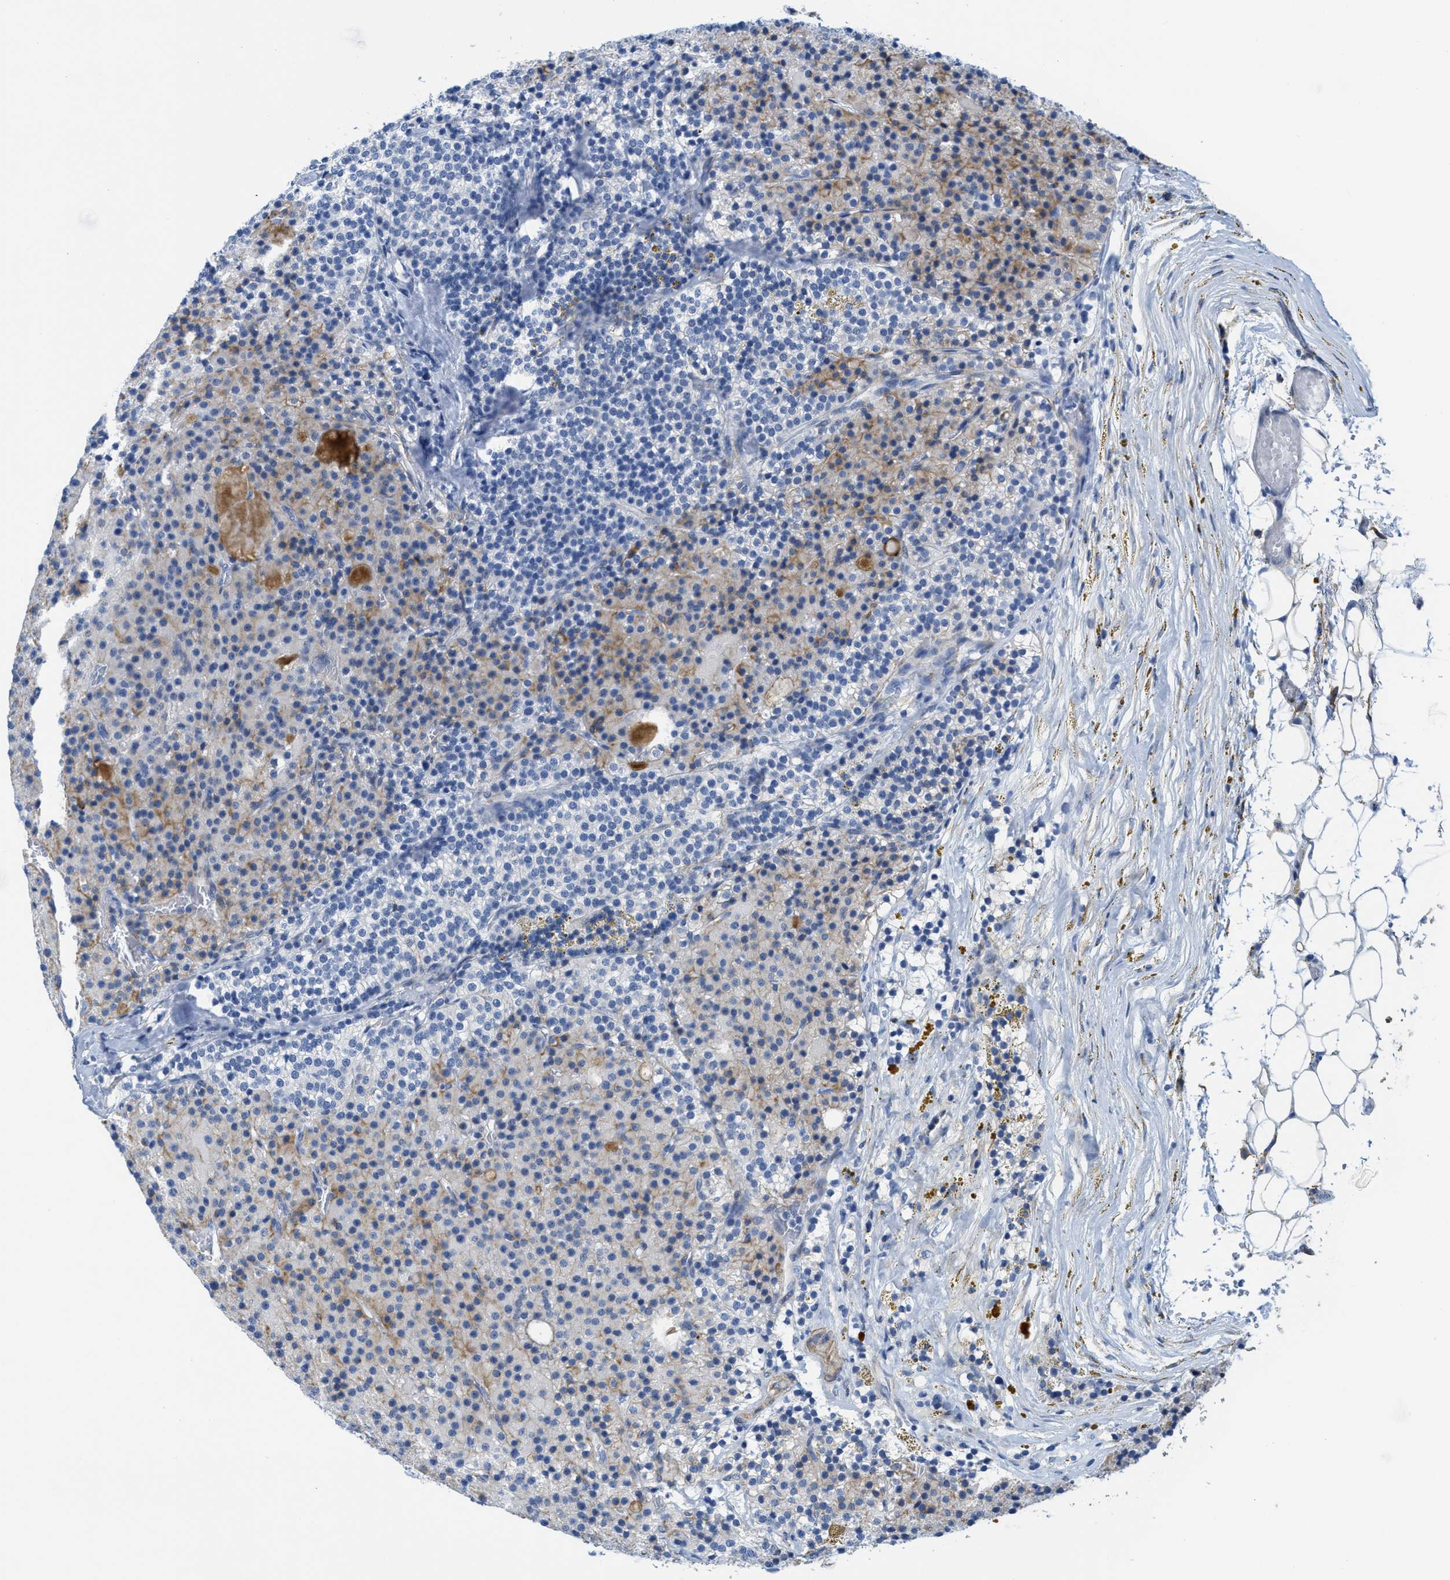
{"staining": {"intensity": "moderate", "quantity": "<25%", "location": "cytoplasmic/membranous"}, "tissue": "parathyroid gland", "cell_type": "Glandular cells", "image_type": "normal", "snomed": [{"axis": "morphology", "description": "Normal tissue, NOS"}, {"axis": "morphology", "description": "Adenoma, NOS"}, {"axis": "topography", "description": "Parathyroid gland"}], "caption": "An immunohistochemistry (IHC) image of unremarkable tissue is shown. Protein staining in brown labels moderate cytoplasmic/membranous positivity in parathyroid gland within glandular cells. The protein is shown in brown color, while the nuclei are stained blue.", "gene": "TUB", "patient": {"sex": "male", "age": 75}}